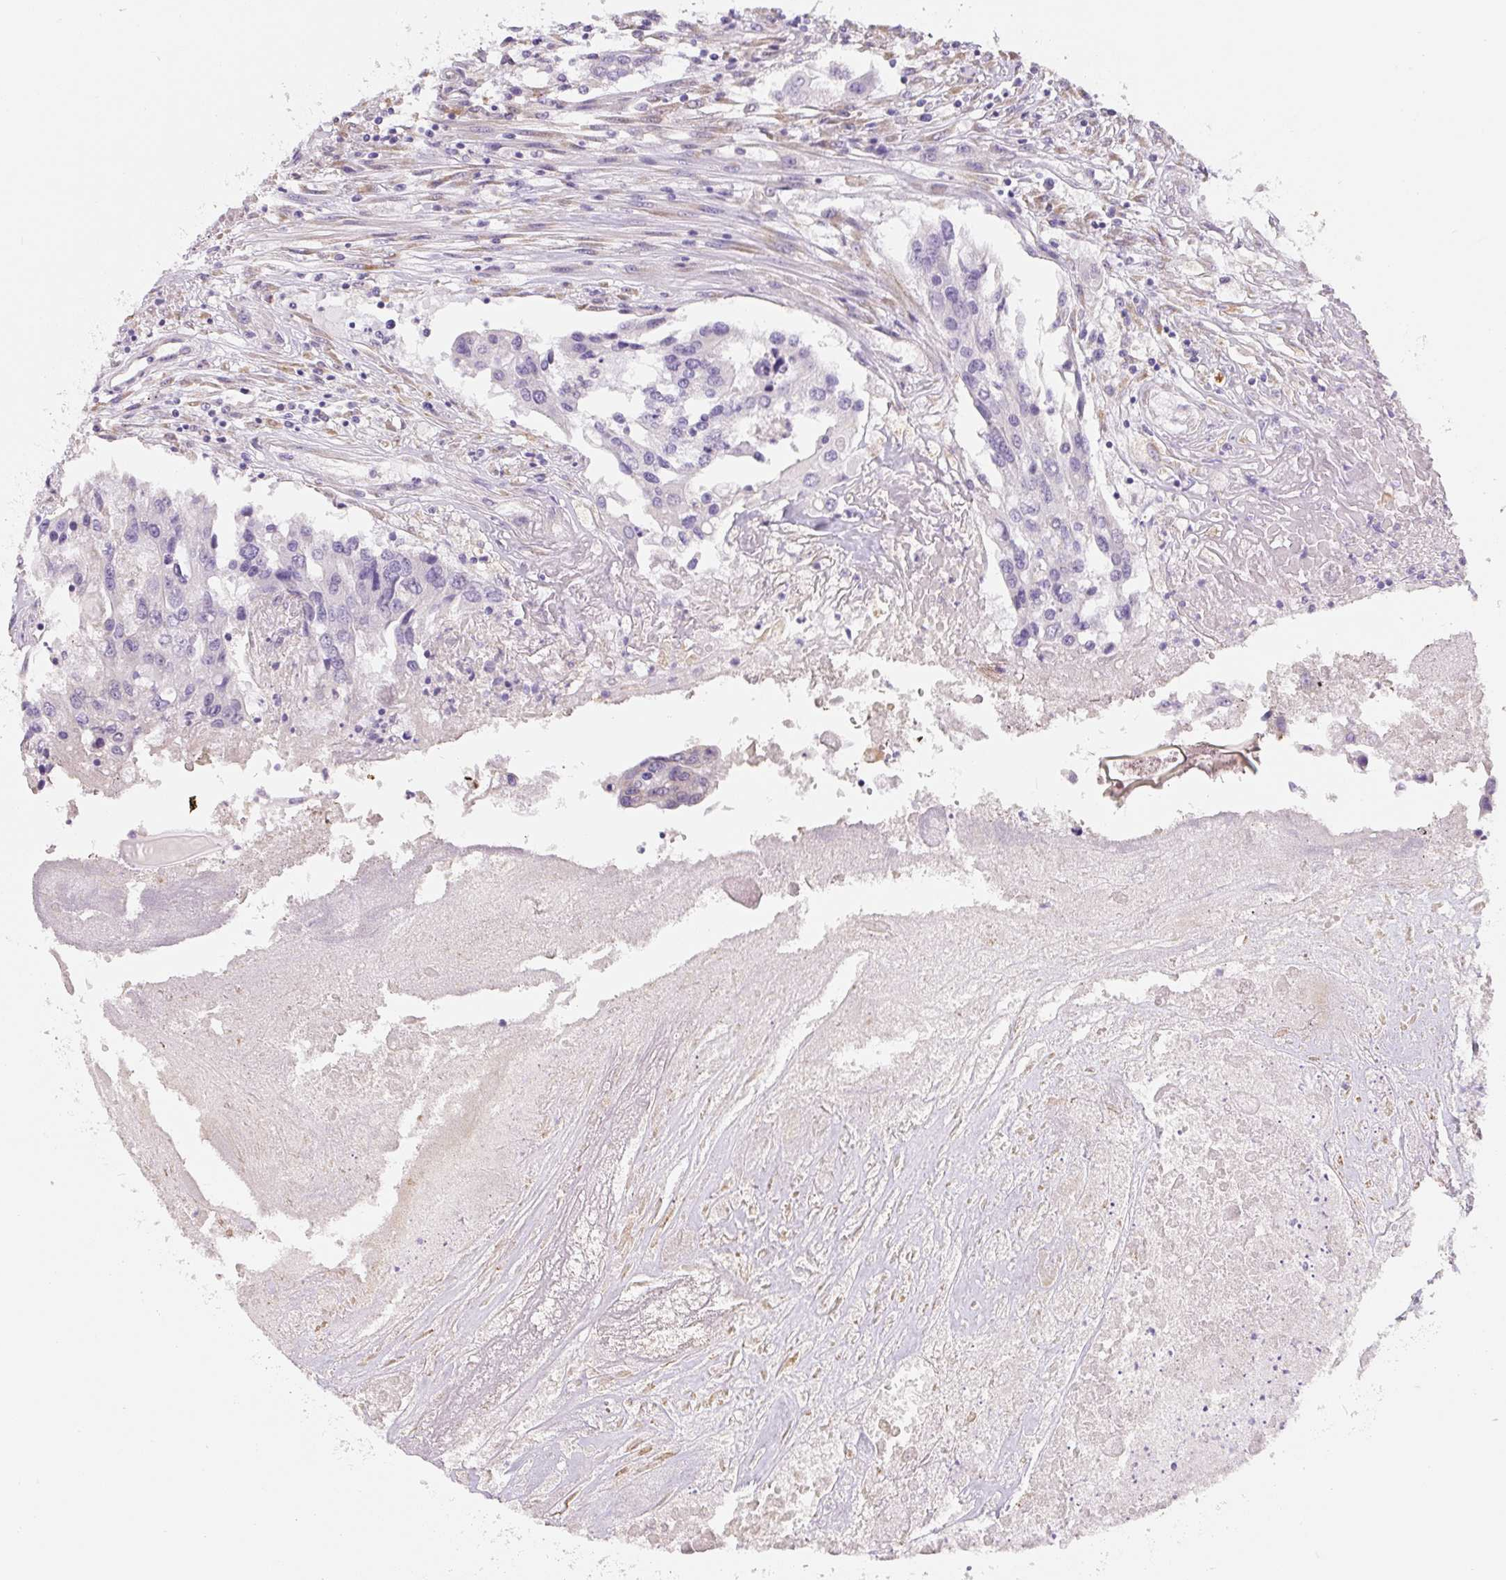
{"staining": {"intensity": "negative", "quantity": "none", "location": "none"}, "tissue": "colorectal cancer", "cell_type": "Tumor cells", "image_type": "cancer", "snomed": [{"axis": "morphology", "description": "Adenocarcinoma, NOS"}, {"axis": "topography", "description": "Colon"}], "caption": "Colorectal cancer was stained to show a protein in brown. There is no significant positivity in tumor cells. Brightfield microscopy of immunohistochemistry stained with DAB (3,3'-diaminobenzidine) (brown) and hematoxylin (blue), captured at high magnification.", "gene": "PWWP3B", "patient": {"sex": "male", "age": 77}}